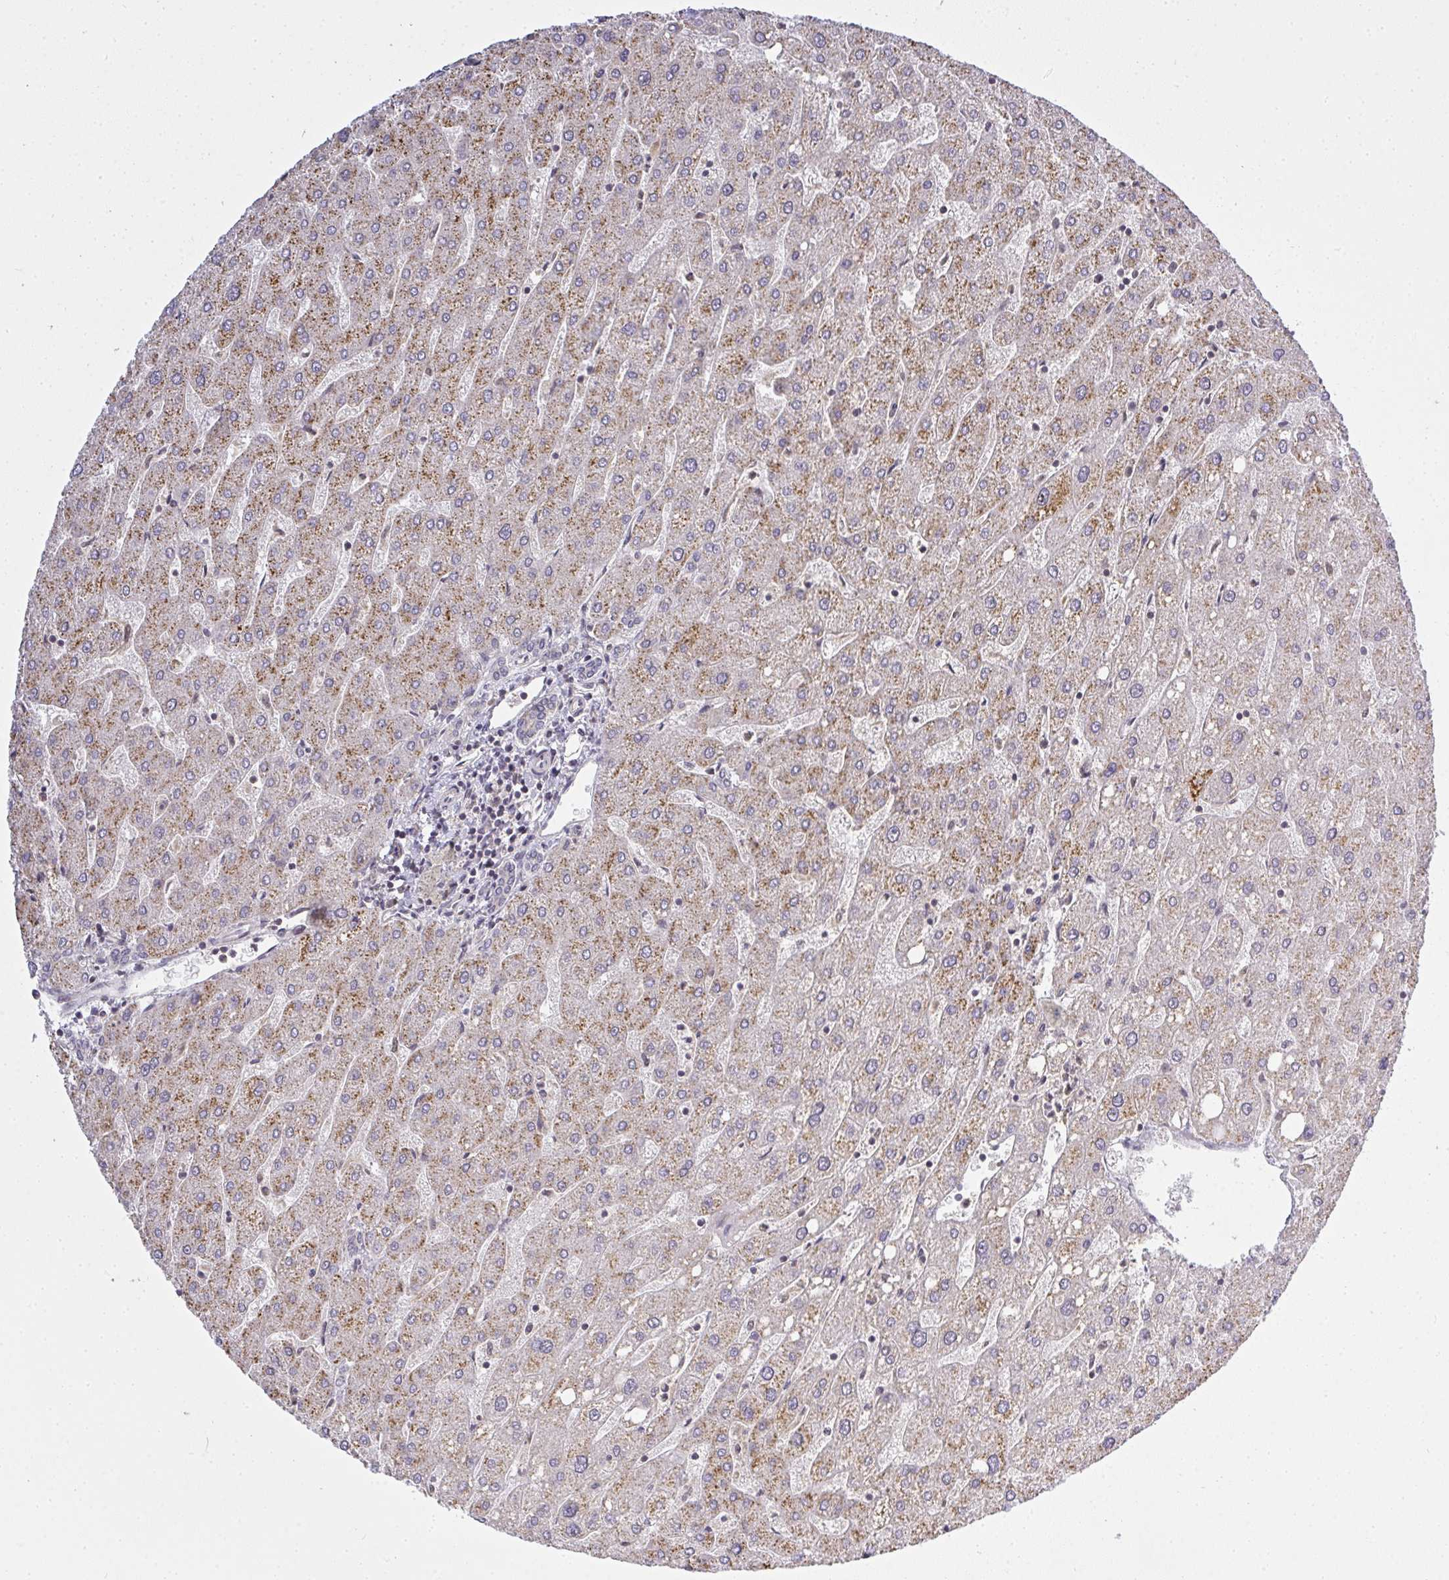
{"staining": {"intensity": "negative", "quantity": "none", "location": "none"}, "tissue": "liver", "cell_type": "Cholangiocytes", "image_type": "normal", "snomed": [{"axis": "morphology", "description": "Normal tissue, NOS"}, {"axis": "topography", "description": "Liver"}], "caption": "Immunohistochemical staining of unremarkable liver exhibits no significant expression in cholangiocytes. The staining was performed using DAB to visualize the protein expression in brown, while the nuclei were stained in blue with hematoxylin (Magnification: 20x).", "gene": "GSDMB", "patient": {"sex": "male", "age": 67}}